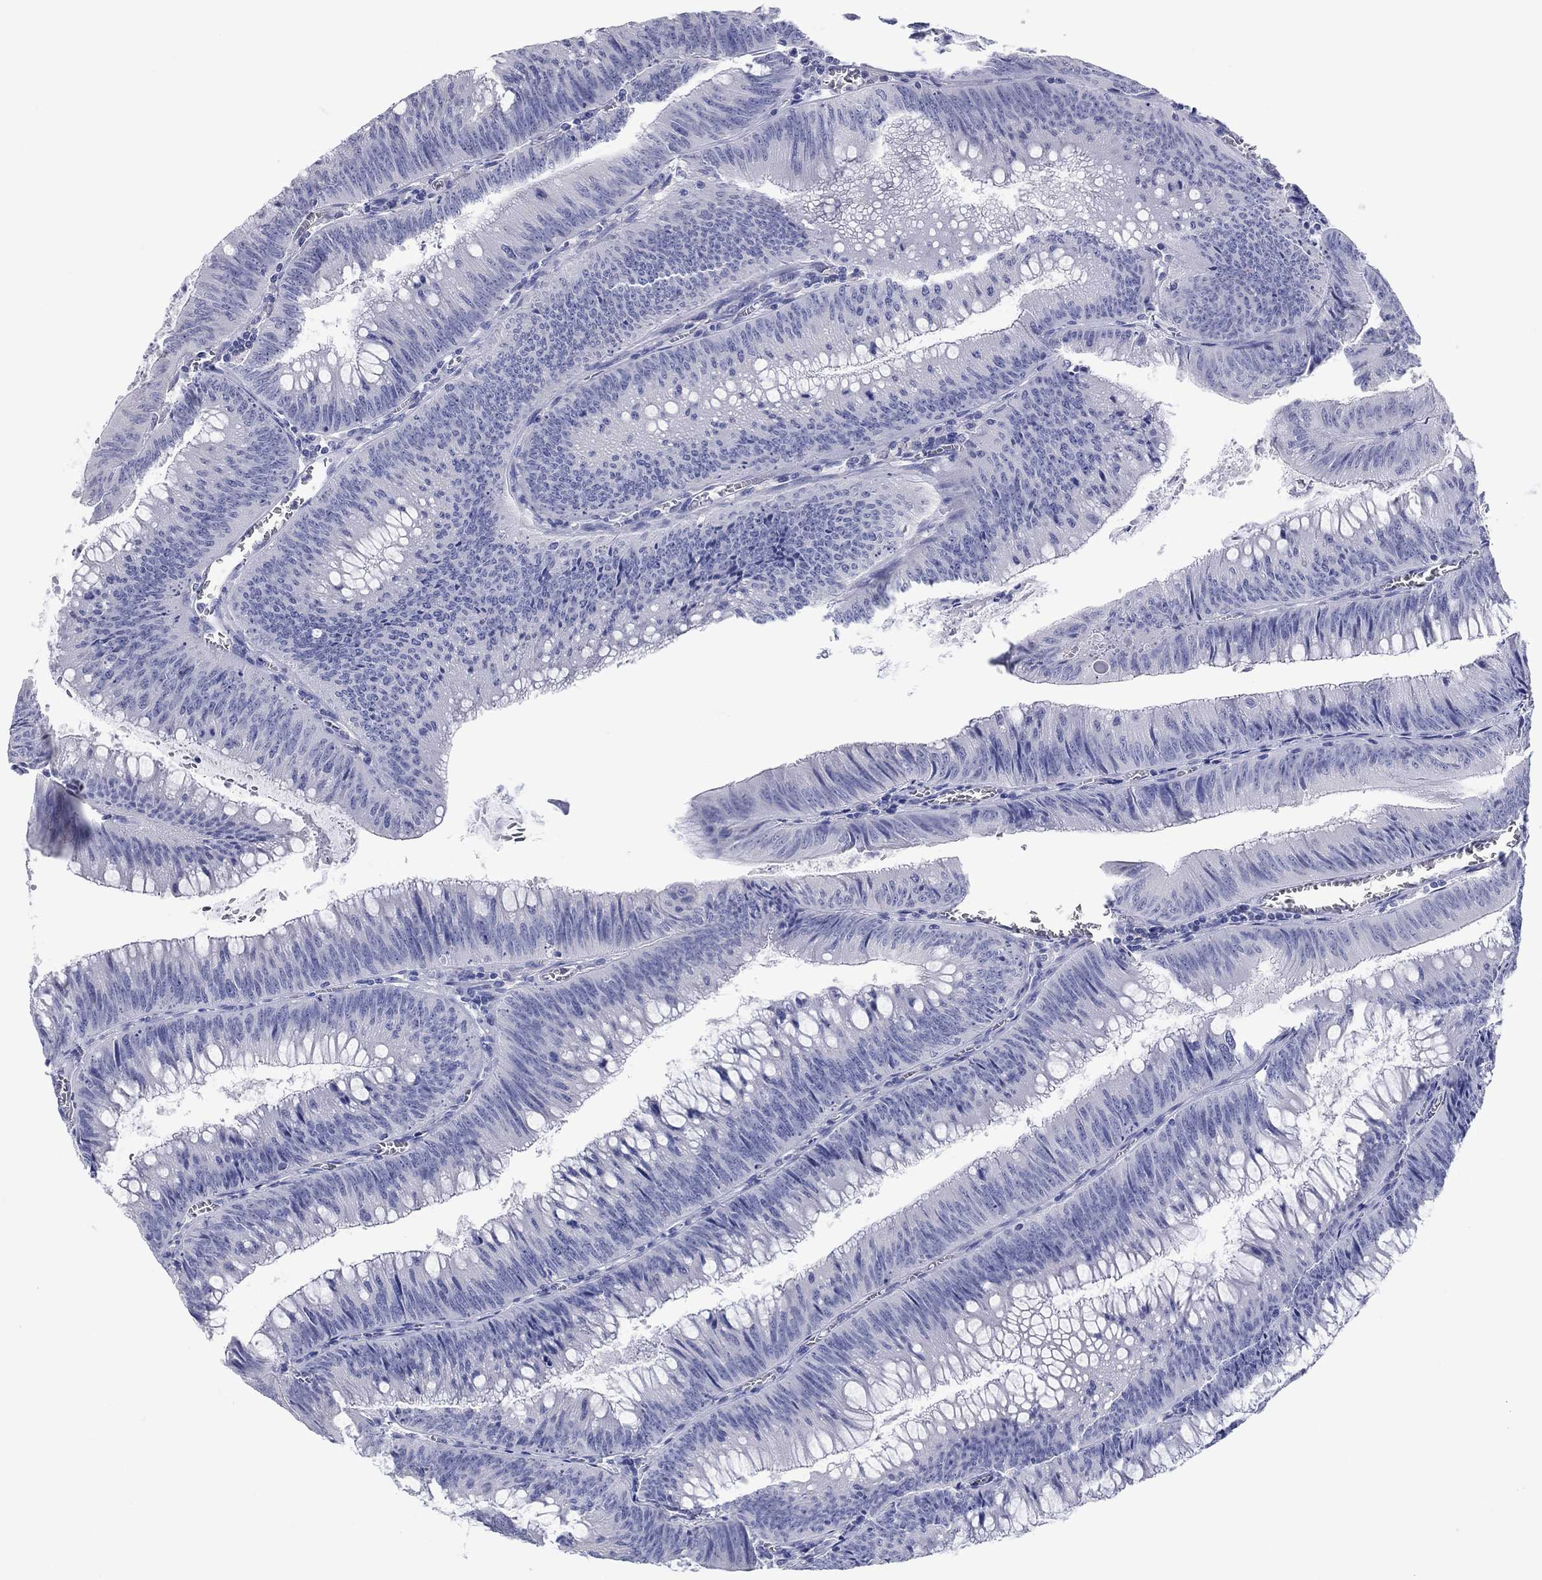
{"staining": {"intensity": "negative", "quantity": "none", "location": "none"}, "tissue": "colorectal cancer", "cell_type": "Tumor cells", "image_type": "cancer", "snomed": [{"axis": "morphology", "description": "Adenocarcinoma, NOS"}, {"axis": "topography", "description": "Rectum"}], "caption": "A high-resolution photomicrograph shows immunohistochemistry (IHC) staining of colorectal adenocarcinoma, which shows no significant positivity in tumor cells.", "gene": "ERICH3", "patient": {"sex": "female", "age": 72}}